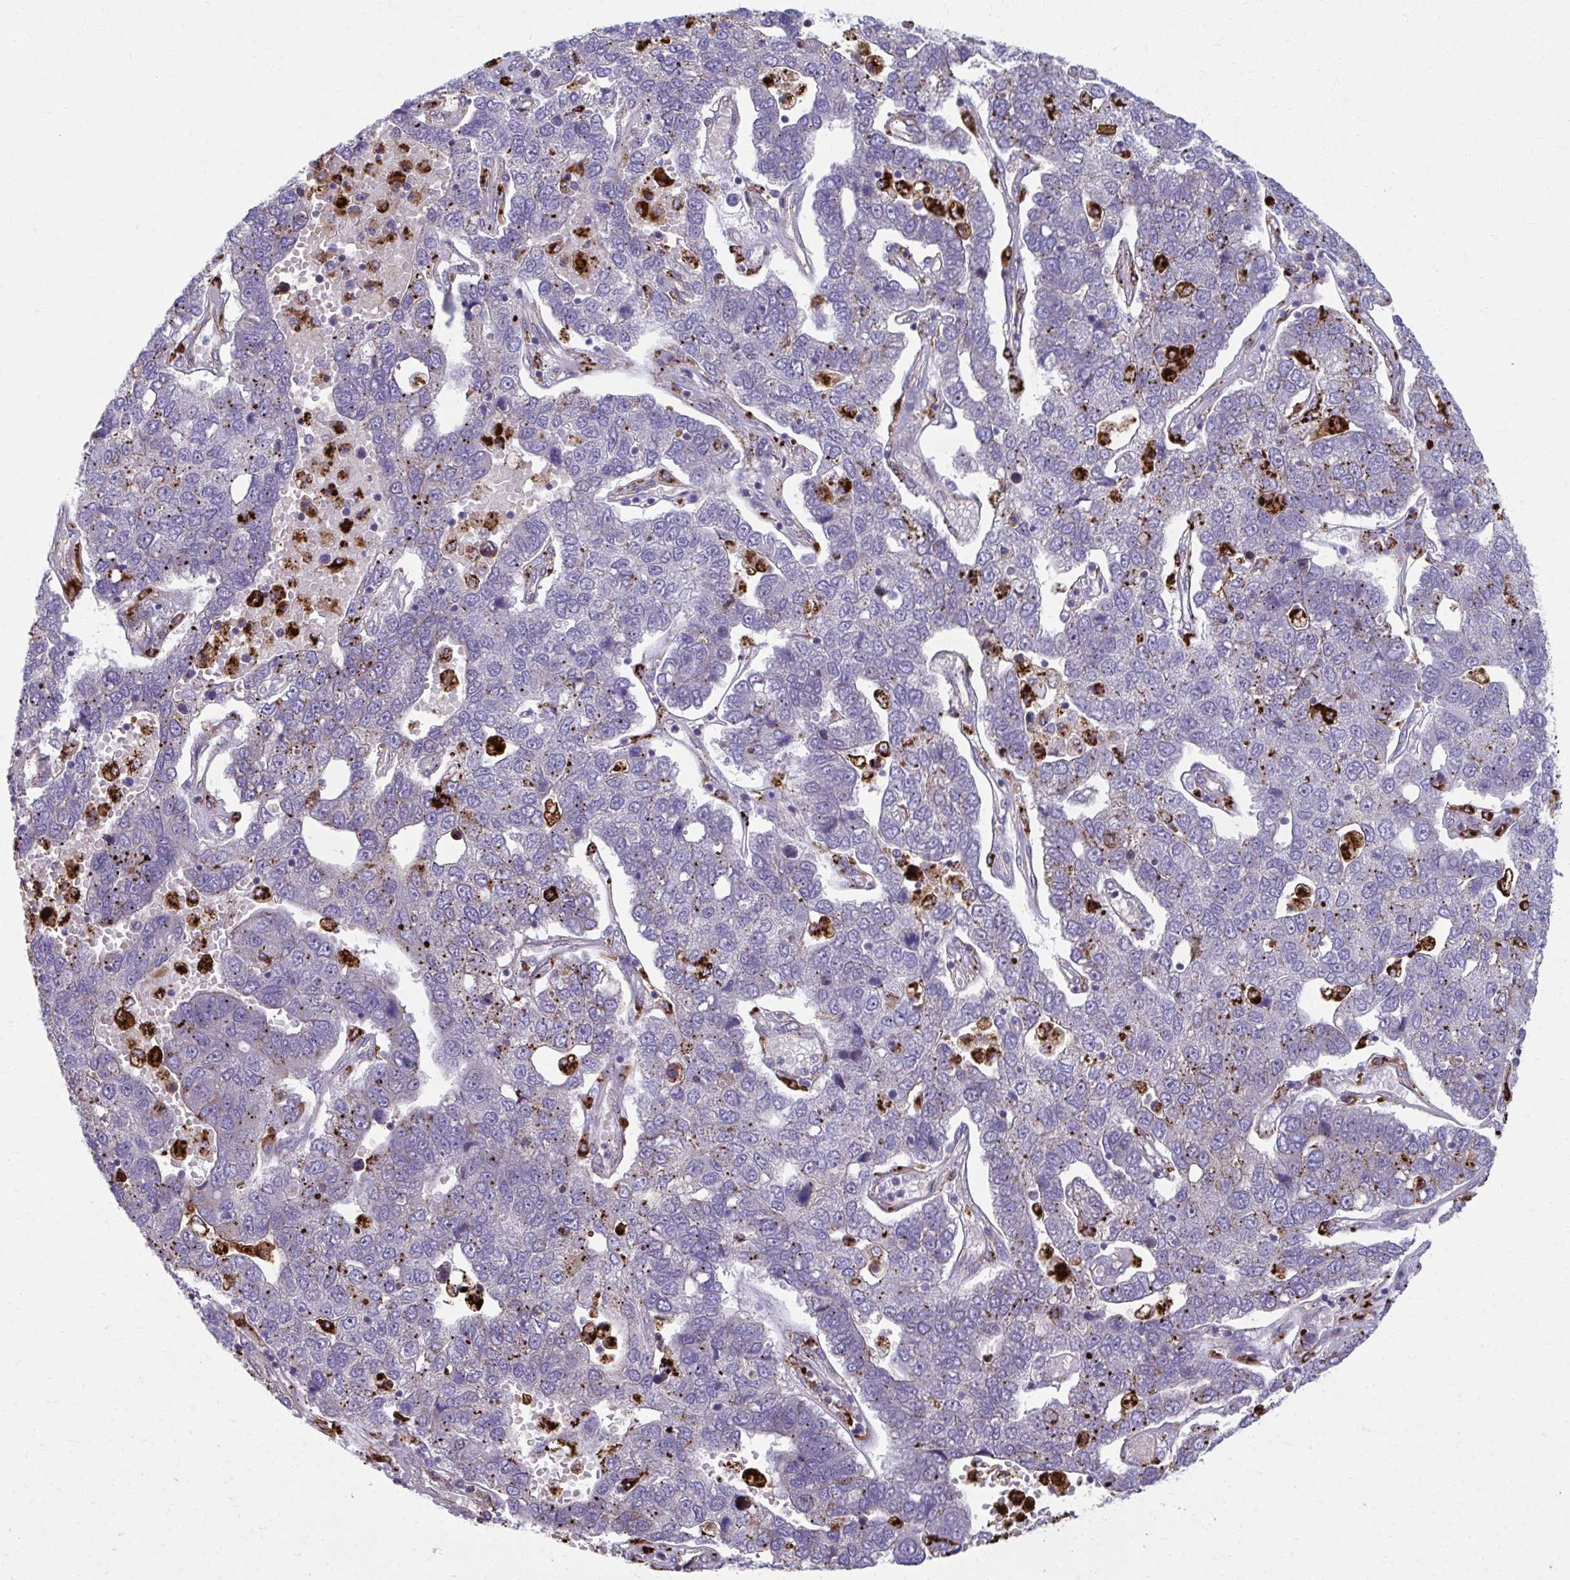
{"staining": {"intensity": "moderate", "quantity": "<25%", "location": "cytoplasmic/membranous"}, "tissue": "pancreatic cancer", "cell_type": "Tumor cells", "image_type": "cancer", "snomed": [{"axis": "morphology", "description": "Adenocarcinoma, NOS"}, {"axis": "topography", "description": "Pancreas"}], "caption": "Adenocarcinoma (pancreatic) stained with DAB (3,3'-diaminobenzidine) immunohistochemistry (IHC) exhibits low levels of moderate cytoplasmic/membranous expression in approximately <25% of tumor cells.", "gene": "LRRC4B", "patient": {"sex": "female", "age": 61}}